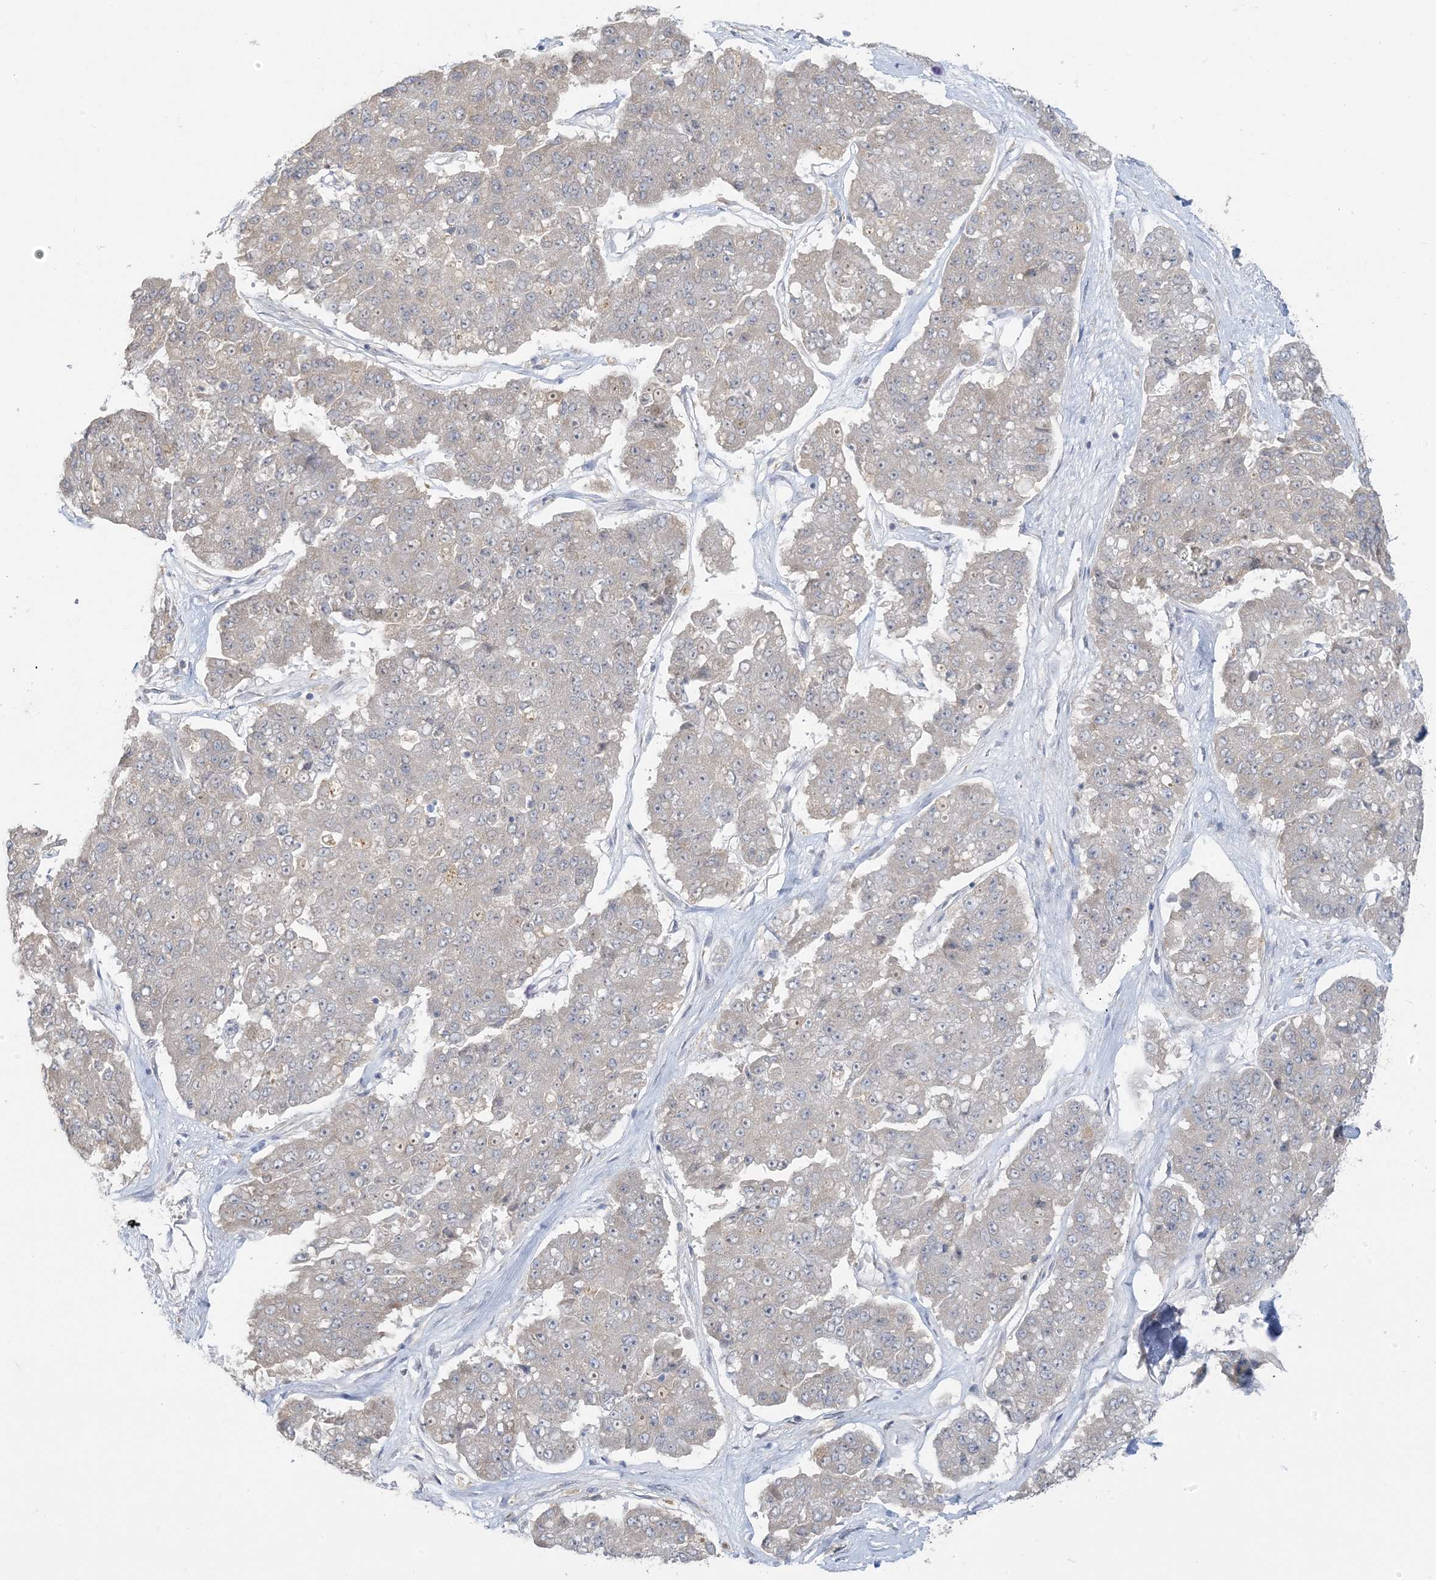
{"staining": {"intensity": "negative", "quantity": "none", "location": "none"}, "tissue": "pancreatic cancer", "cell_type": "Tumor cells", "image_type": "cancer", "snomed": [{"axis": "morphology", "description": "Adenocarcinoma, NOS"}, {"axis": "topography", "description": "Pancreas"}], "caption": "This is a histopathology image of IHC staining of pancreatic cancer (adenocarcinoma), which shows no staining in tumor cells. (DAB IHC visualized using brightfield microscopy, high magnification).", "gene": "EEFSEC", "patient": {"sex": "male", "age": 50}}